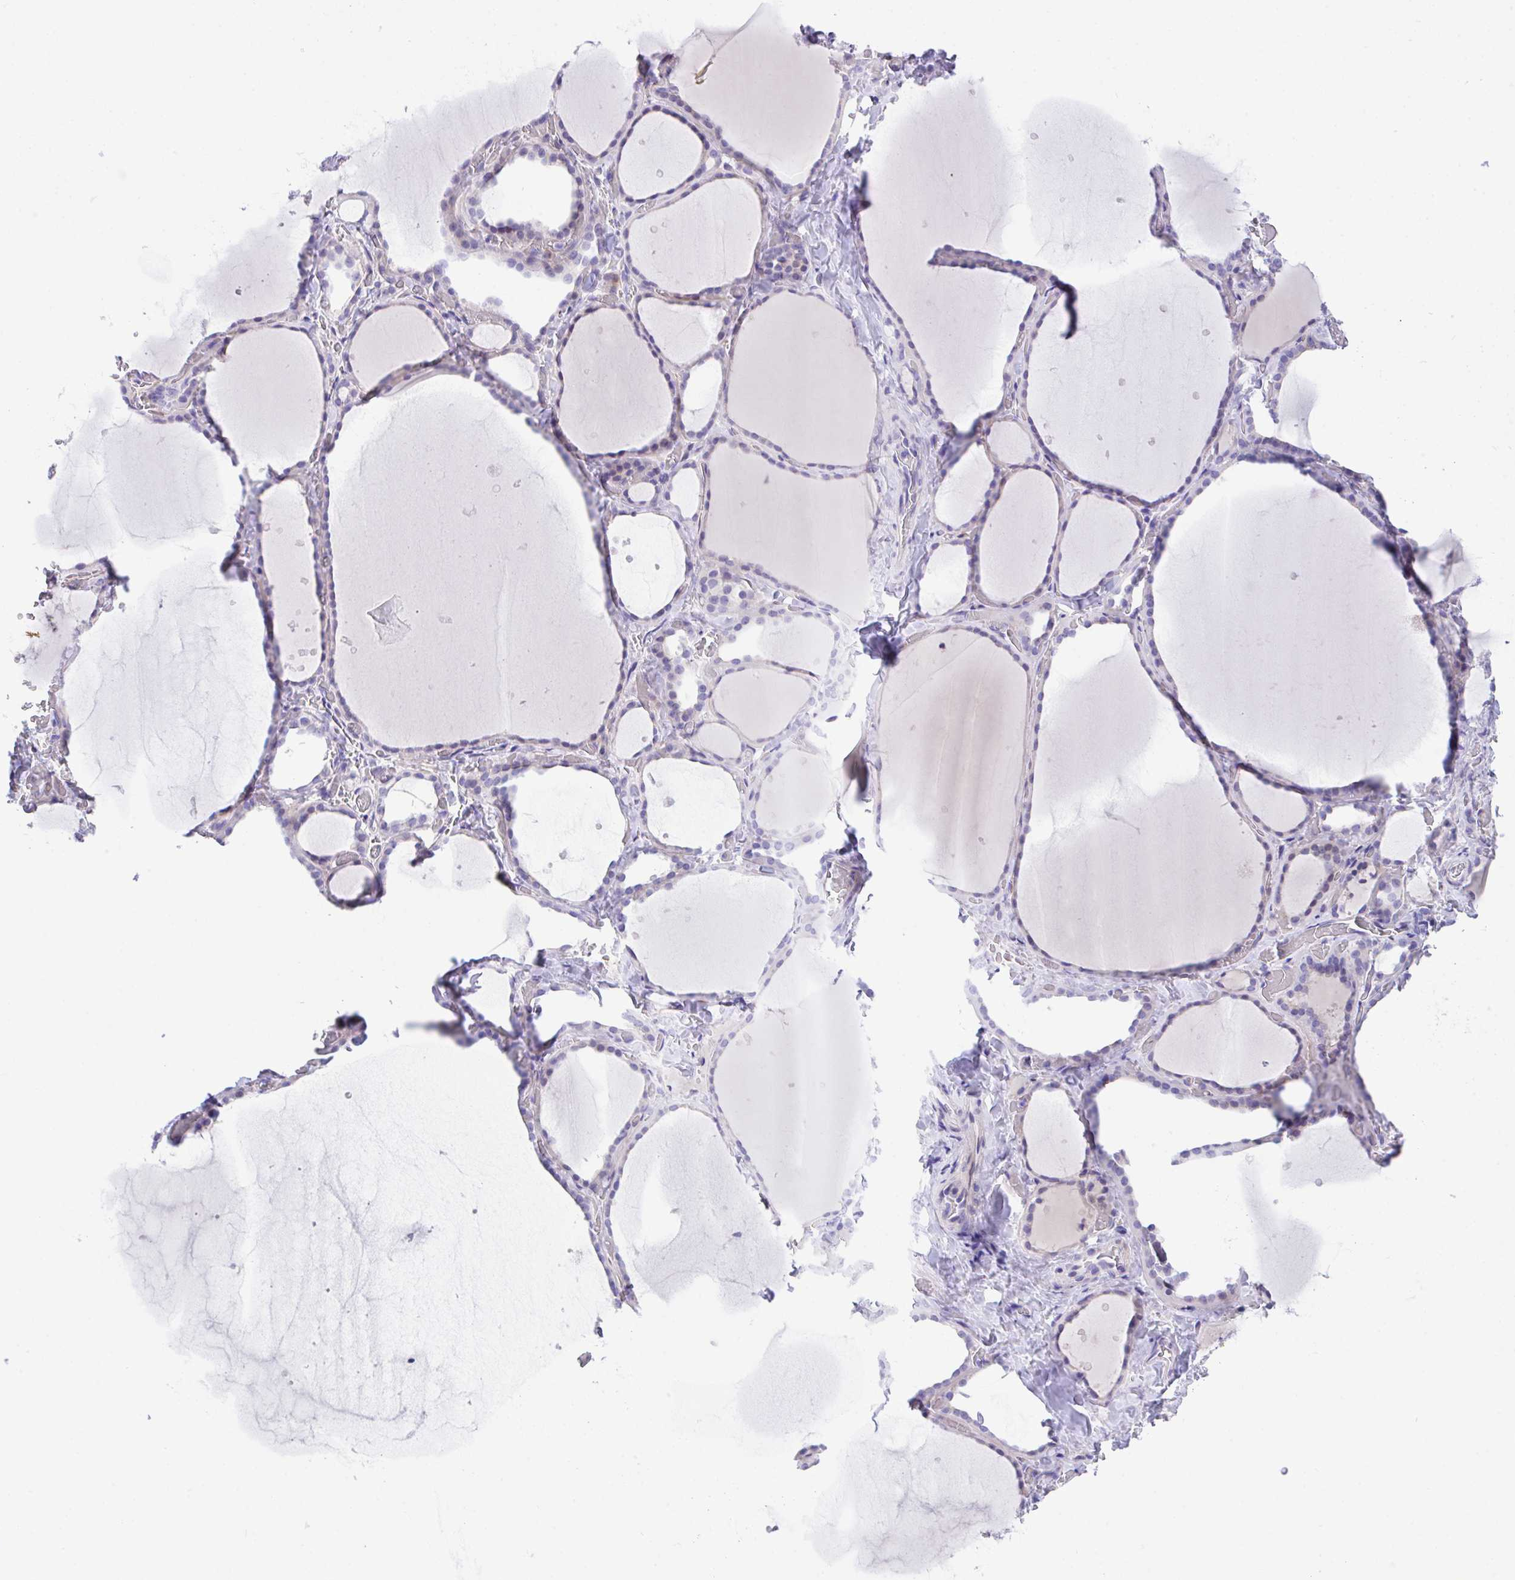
{"staining": {"intensity": "negative", "quantity": "none", "location": "none"}, "tissue": "thyroid gland", "cell_type": "Glandular cells", "image_type": "normal", "snomed": [{"axis": "morphology", "description": "Normal tissue, NOS"}, {"axis": "topography", "description": "Thyroid gland"}], "caption": "IHC micrograph of unremarkable thyroid gland stained for a protein (brown), which shows no positivity in glandular cells.", "gene": "SLC16A6", "patient": {"sex": "female", "age": 36}}